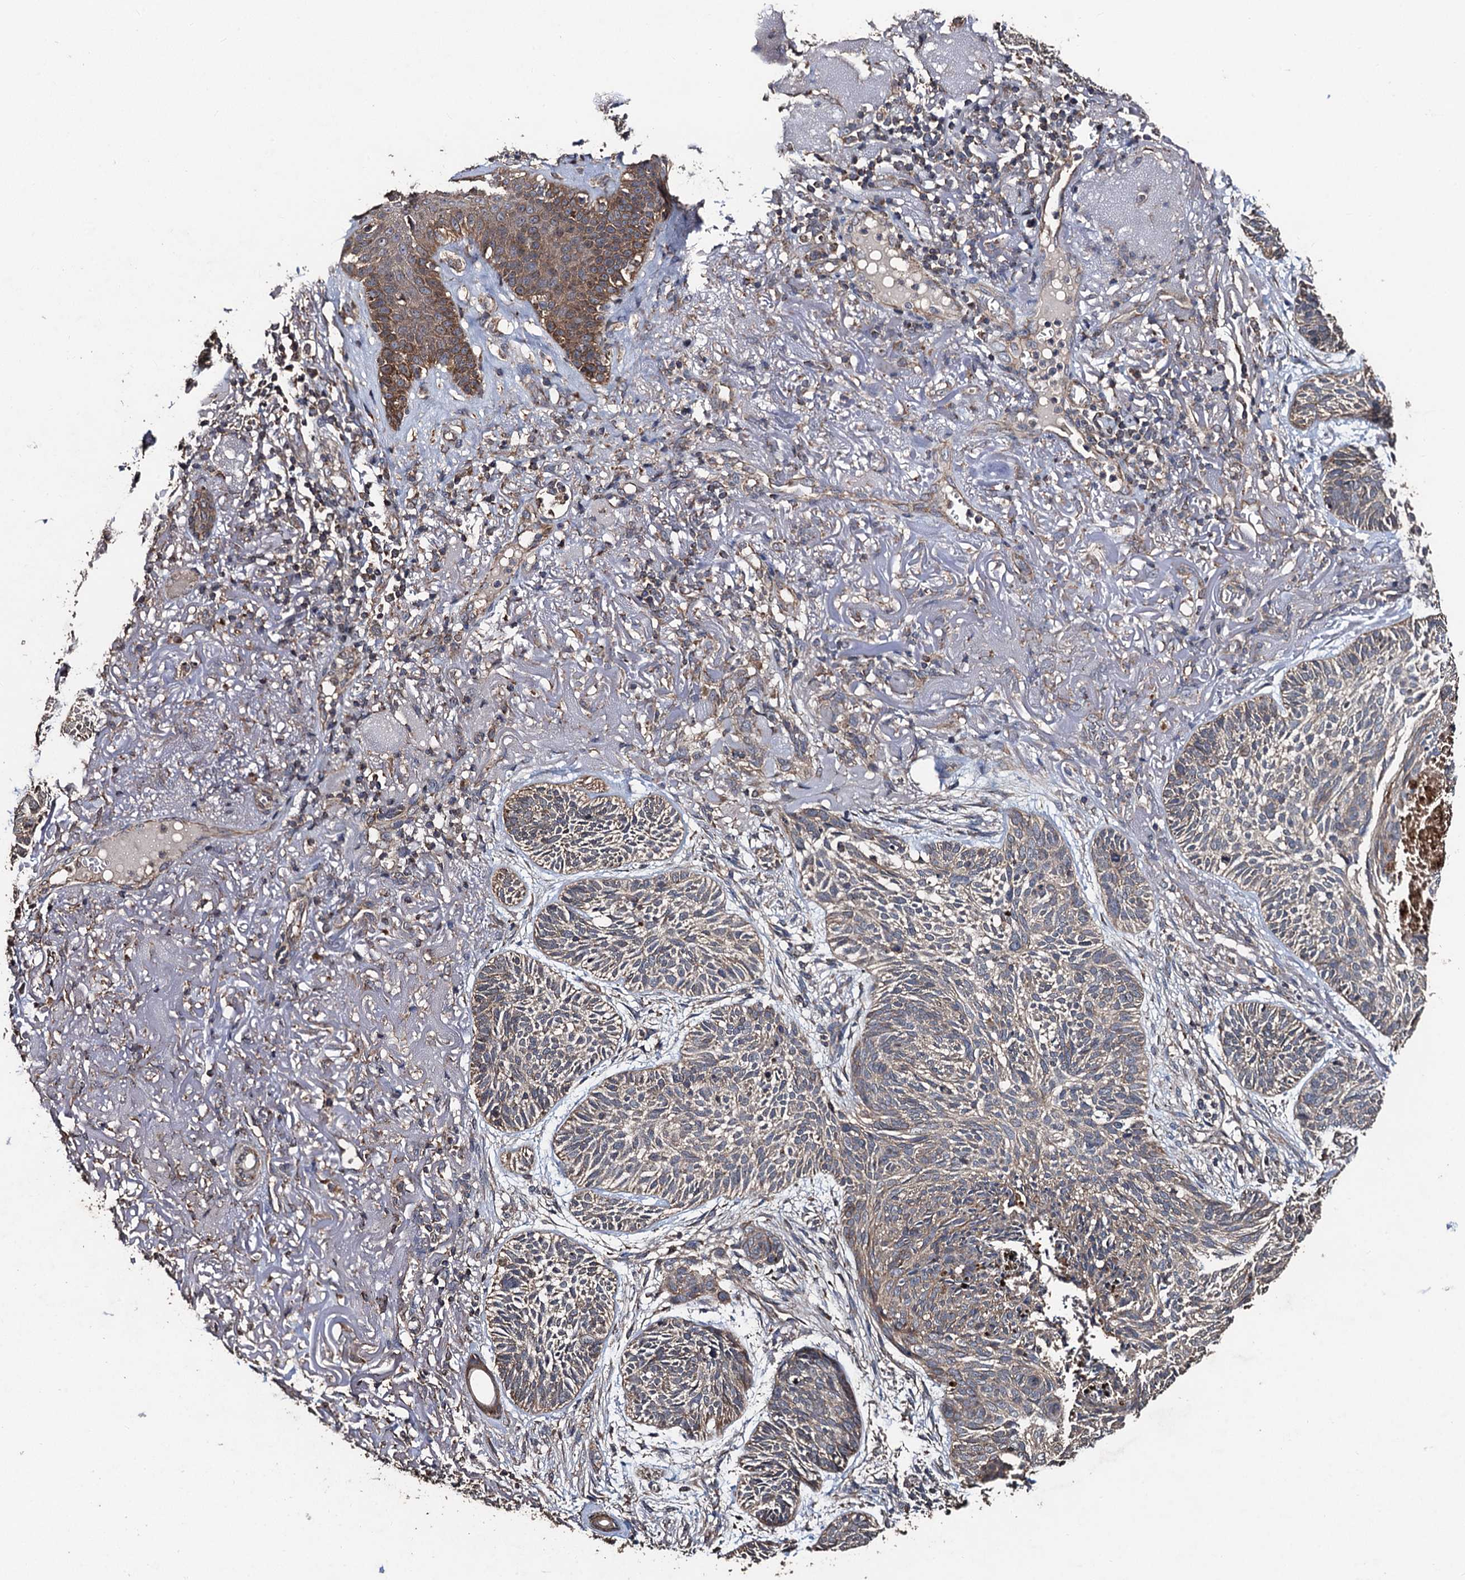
{"staining": {"intensity": "weak", "quantity": ">75%", "location": "cytoplasmic/membranous"}, "tissue": "skin cancer", "cell_type": "Tumor cells", "image_type": "cancer", "snomed": [{"axis": "morphology", "description": "Normal tissue, NOS"}, {"axis": "morphology", "description": "Basal cell carcinoma"}, {"axis": "topography", "description": "Skin"}], "caption": "Tumor cells reveal low levels of weak cytoplasmic/membranous staining in approximately >75% of cells in human basal cell carcinoma (skin).", "gene": "PPTC7", "patient": {"sex": "male", "age": 66}}